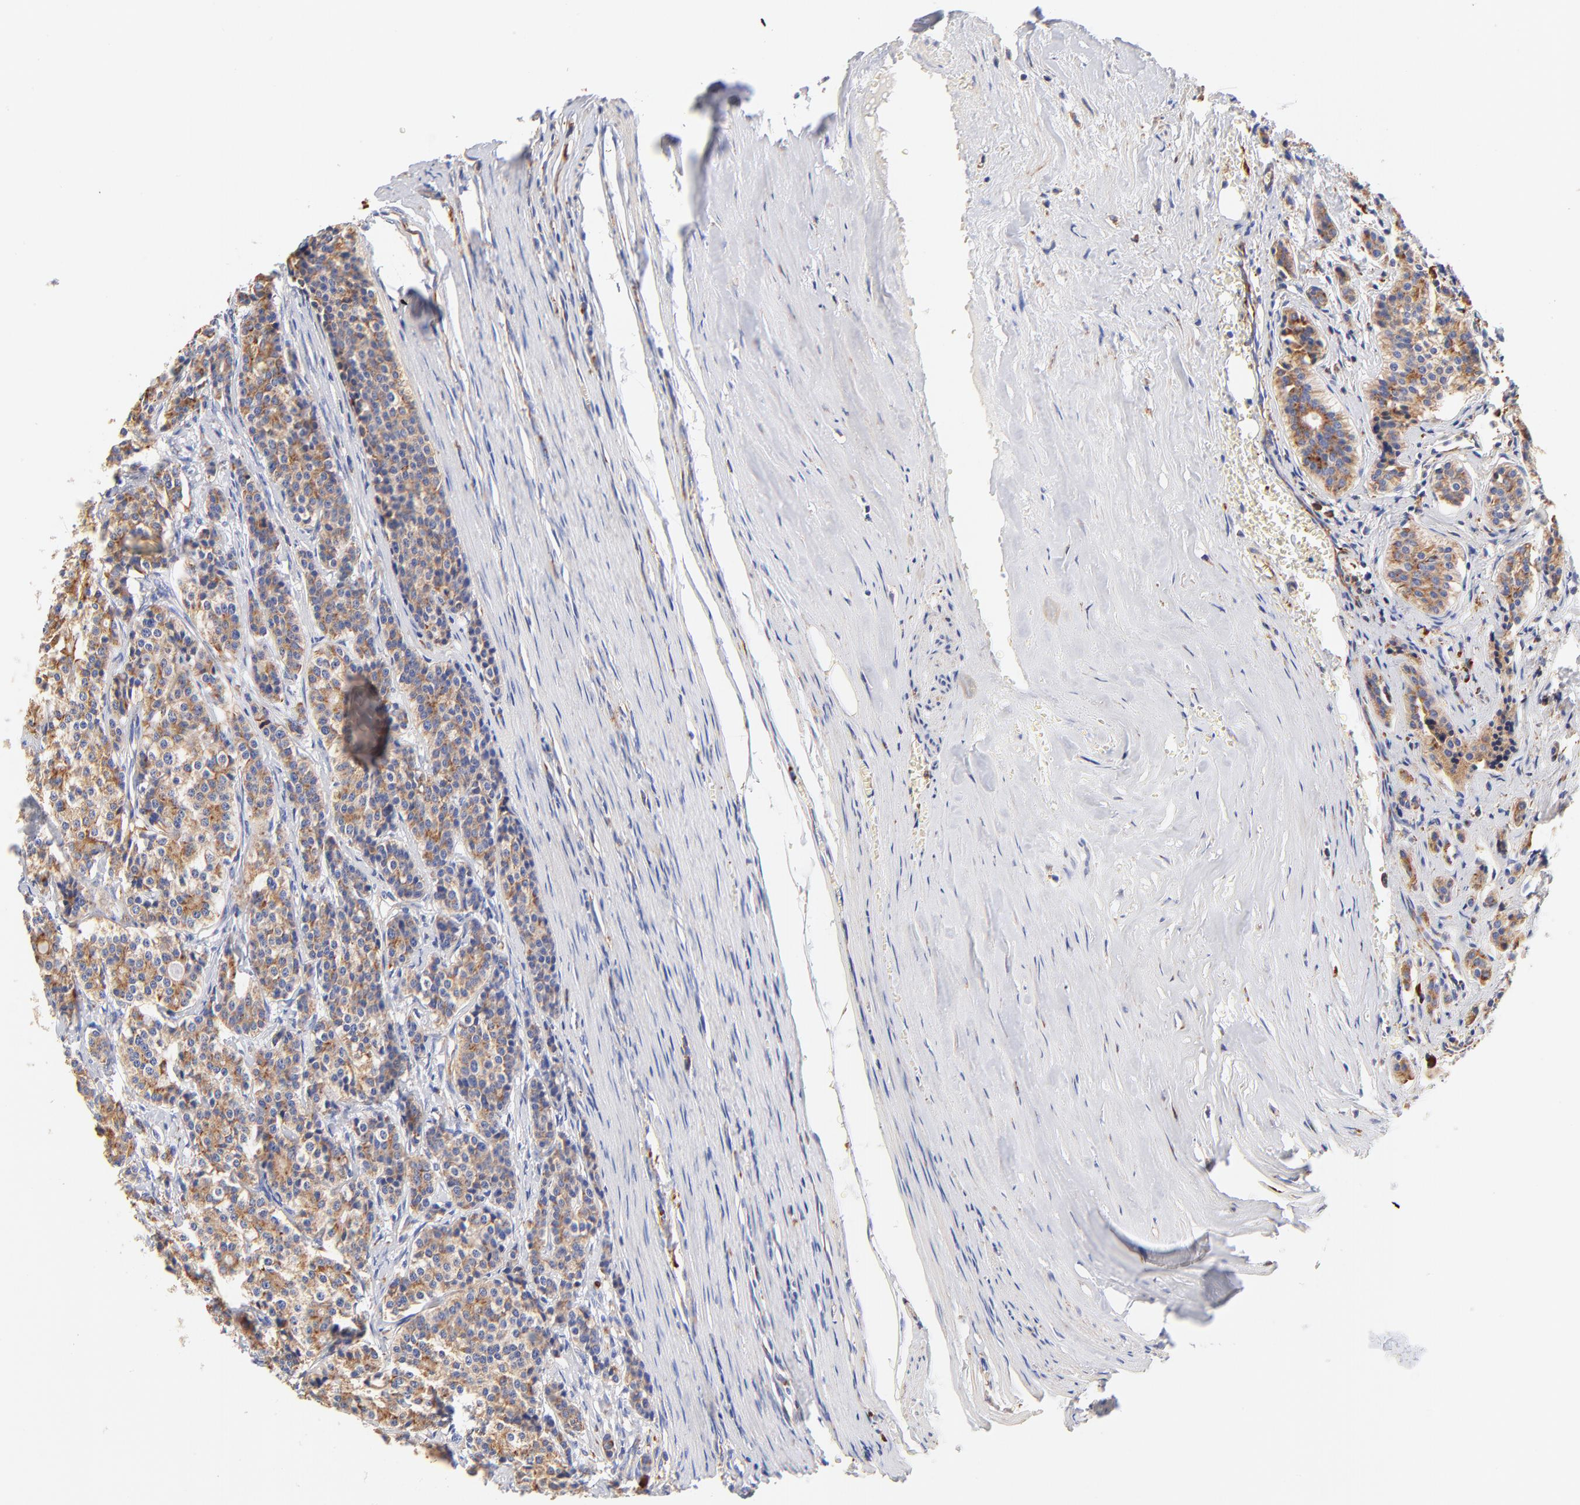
{"staining": {"intensity": "moderate", "quantity": ">75%", "location": "cytoplasmic/membranous"}, "tissue": "carcinoid", "cell_type": "Tumor cells", "image_type": "cancer", "snomed": [{"axis": "morphology", "description": "Carcinoid, malignant, NOS"}, {"axis": "topography", "description": "Small intestine"}], "caption": "Immunohistochemistry (DAB (3,3'-diaminobenzidine)) staining of human carcinoid demonstrates moderate cytoplasmic/membranous protein expression in about >75% of tumor cells.", "gene": "RPL27", "patient": {"sex": "male", "age": 63}}